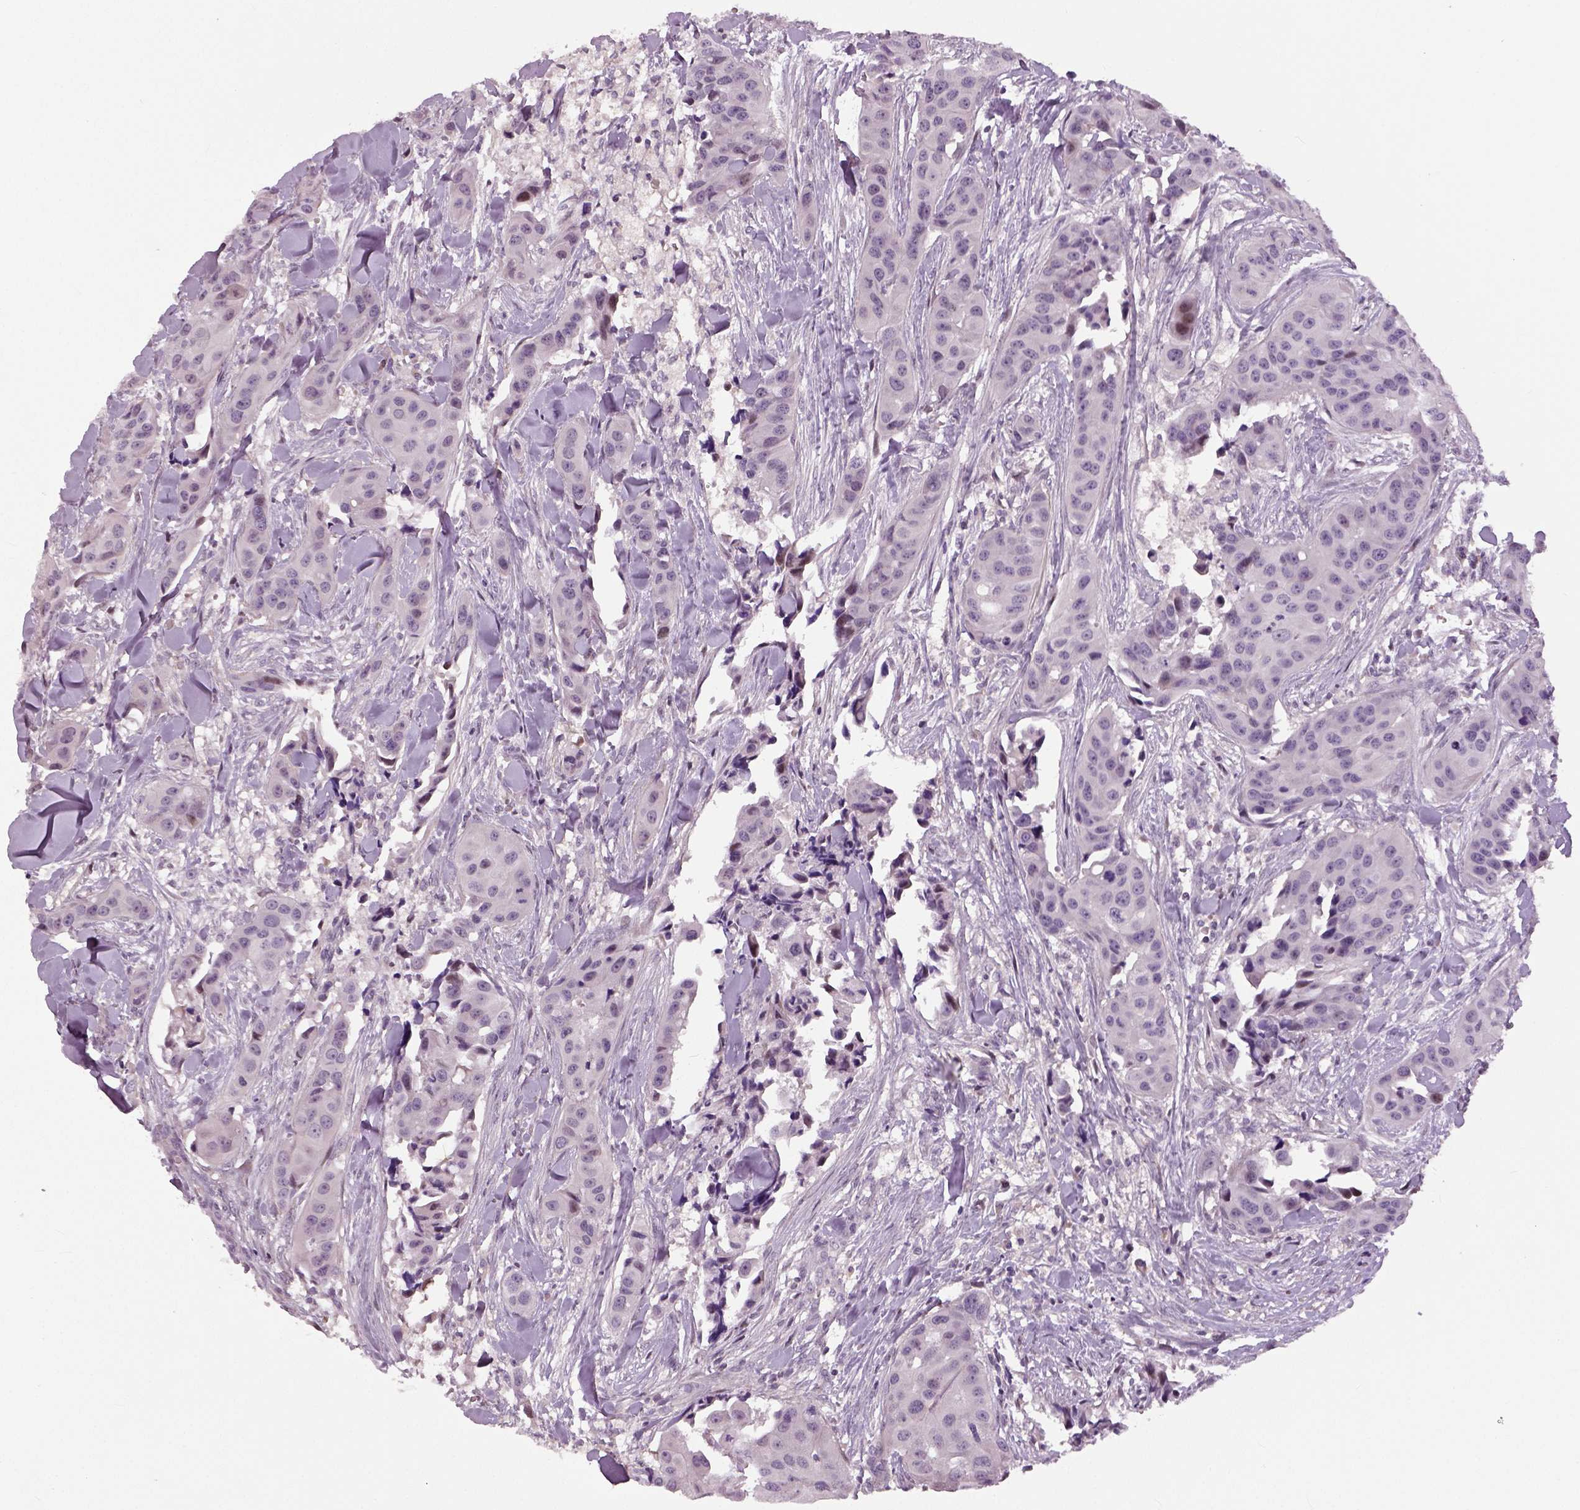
{"staining": {"intensity": "negative", "quantity": "none", "location": "none"}, "tissue": "head and neck cancer", "cell_type": "Tumor cells", "image_type": "cancer", "snomed": [{"axis": "morphology", "description": "Adenocarcinoma, NOS"}, {"axis": "topography", "description": "Head-Neck"}], "caption": "Immunohistochemical staining of human adenocarcinoma (head and neck) reveals no significant expression in tumor cells.", "gene": "NECAB1", "patient": {"sex": "male", "age": 76}}